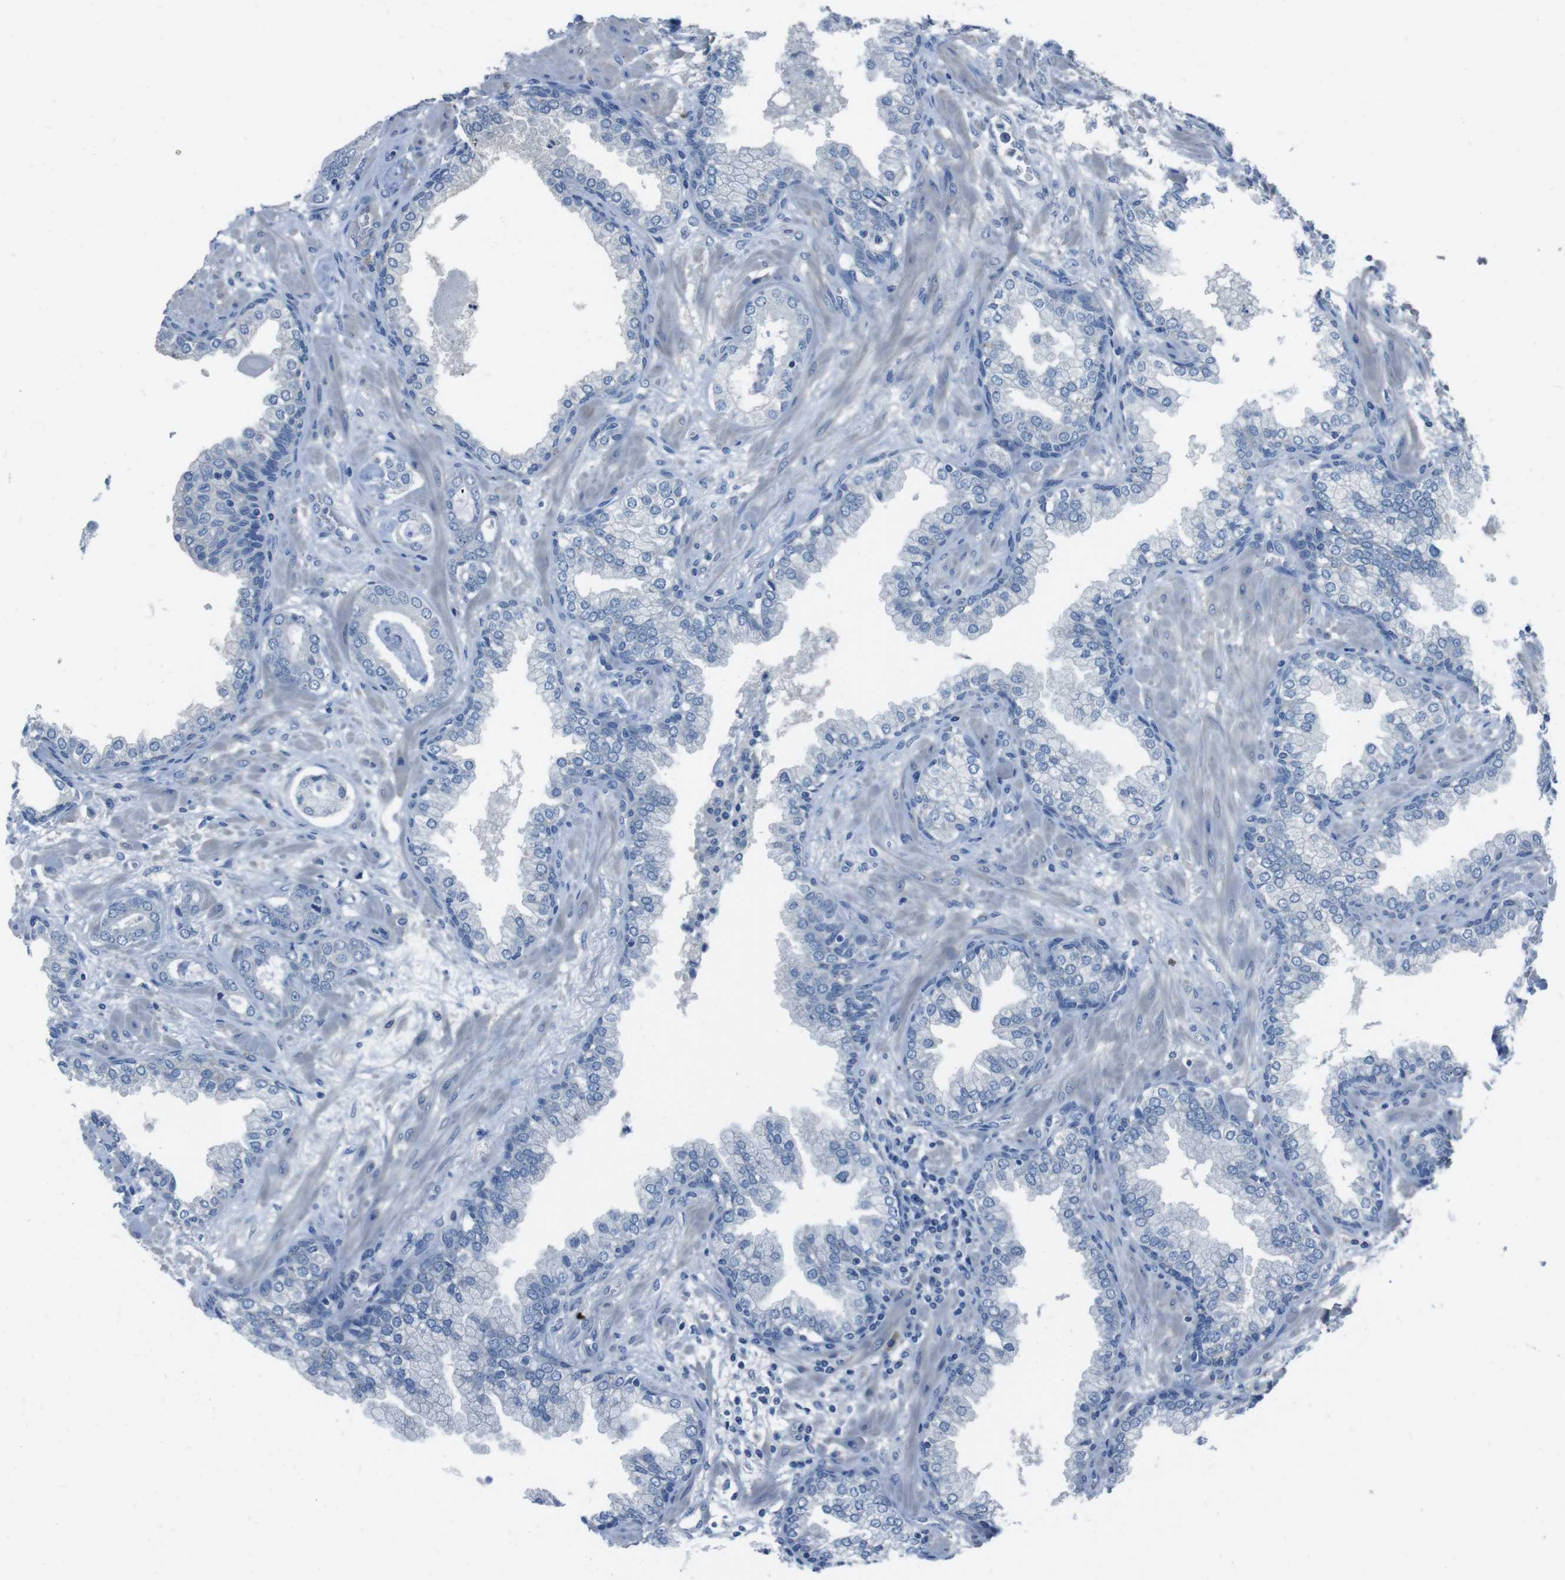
{"staining": {"intensity": "negative", "quantity": "none", "location": "none"}, "tissue": "prostate cancer", "cell_type": "Tumor cells", "image_type": "cancer", "snomed": [{"axis": "morphology", "description": "Adenocarcinoma, Low grade"}, {"axis": "topography", "description": "Prostate"}], "caption": "The immunohistochemistry (IHC) image has no significant positivity in tumor cells of prostate cancer (adenocarcinoma (low-grade)) tissue.", "gene": "CYP2C8", "patient": {"sex": "male", "age": 53}}